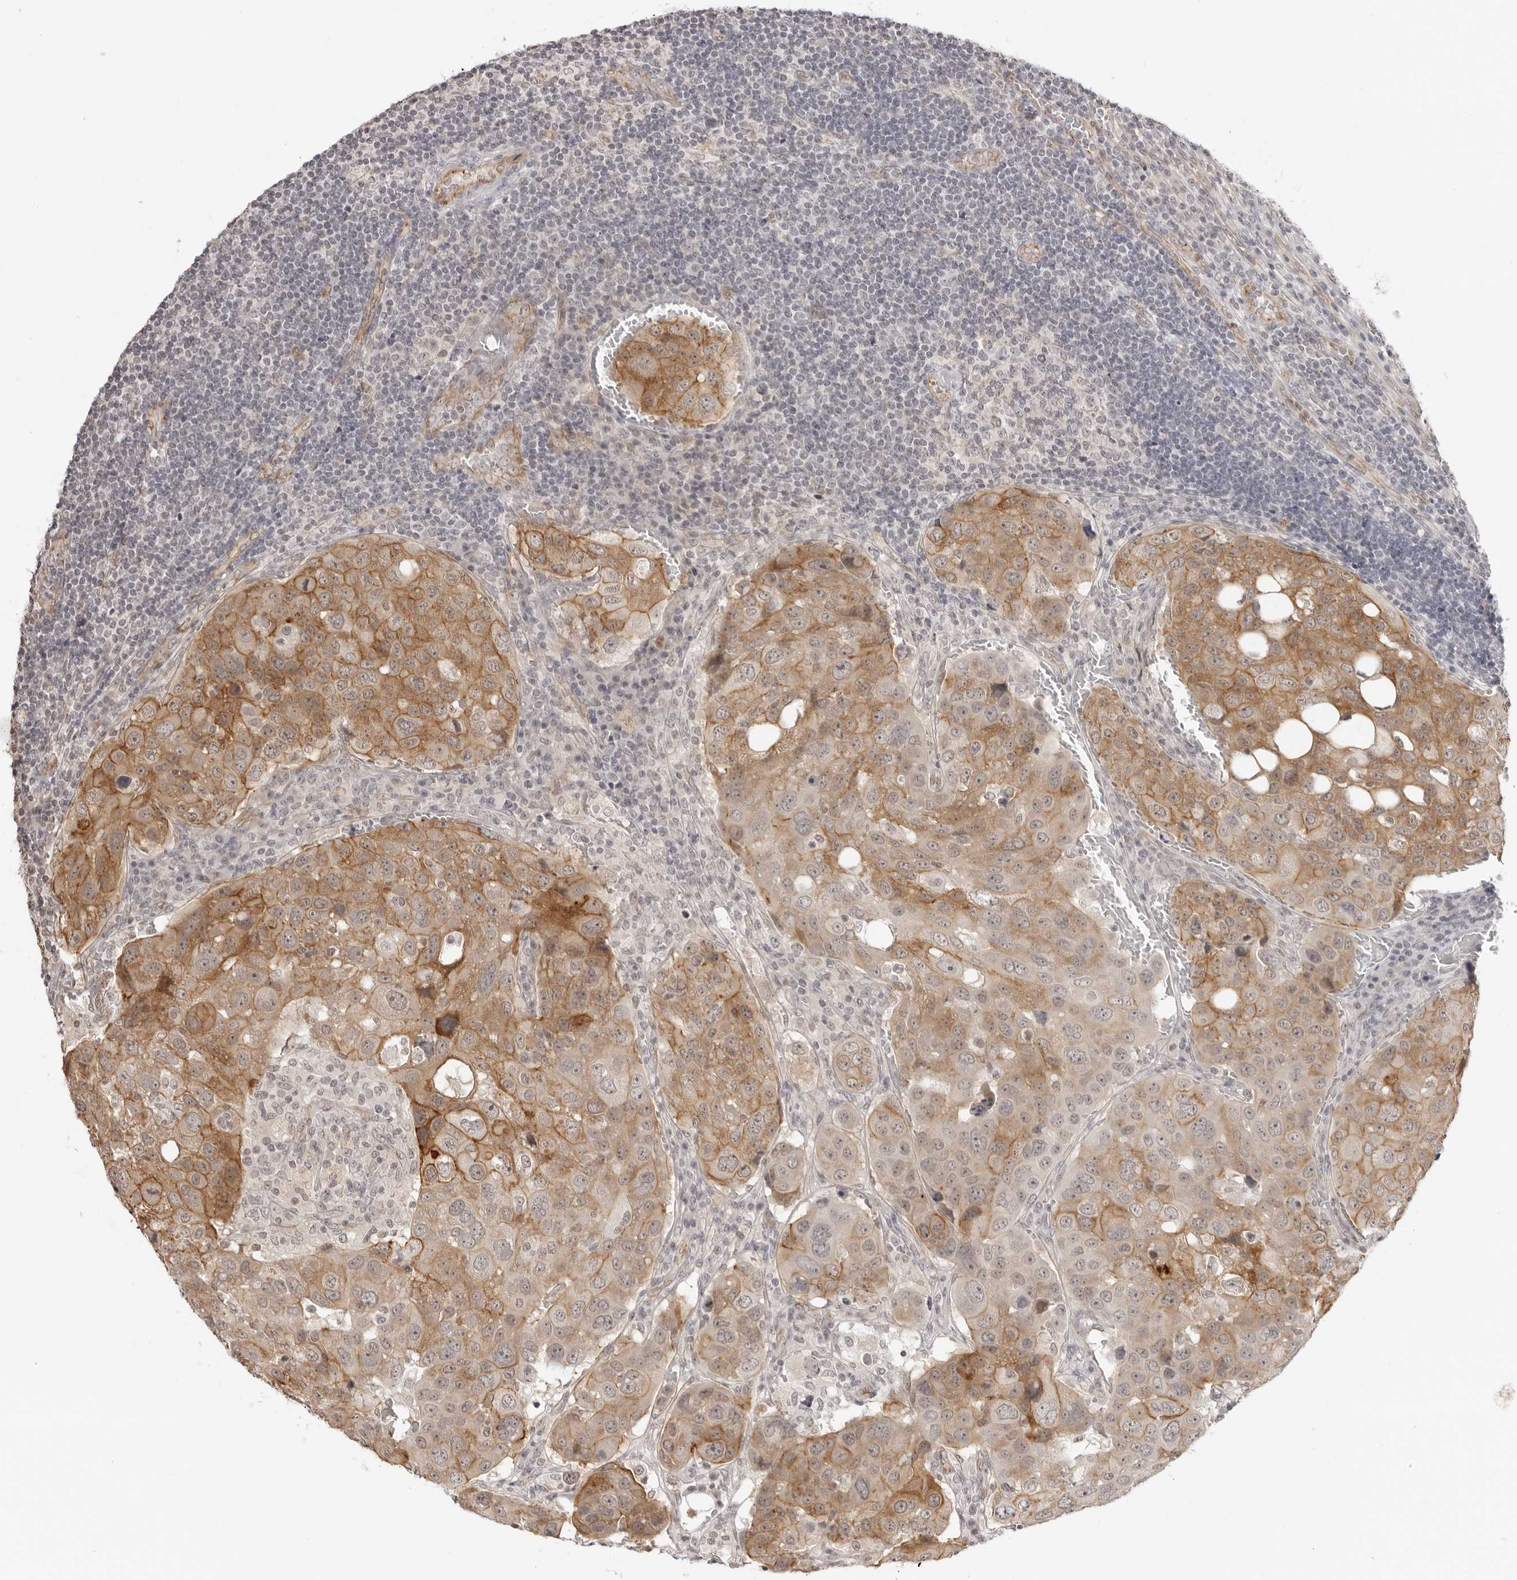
{"staining": {"intensity": "moderate", "quantity": ">75%", "location": "cytoplasmic/membranous"}, "tissue": "urothelial cancer", "cell_type": "Tumor cells", "image_type": "cancer", "snomed": [{"axis": "morphology", "description": "Urothelial carcinoma, High grade"}, {"axis": "topography", "description": "Lymph node"}, {"axis": "topography", "description": "Urinary bladder"}], "caption": "Human high-grade urothelial carcinoma stained with a brown dye demonstrates moderate cytoplasmic/membranous positive positivity in approximately >75% of tumor cells.", "gene": "TRAPPC3", "patient": {"sex": "male", "age": 51}}